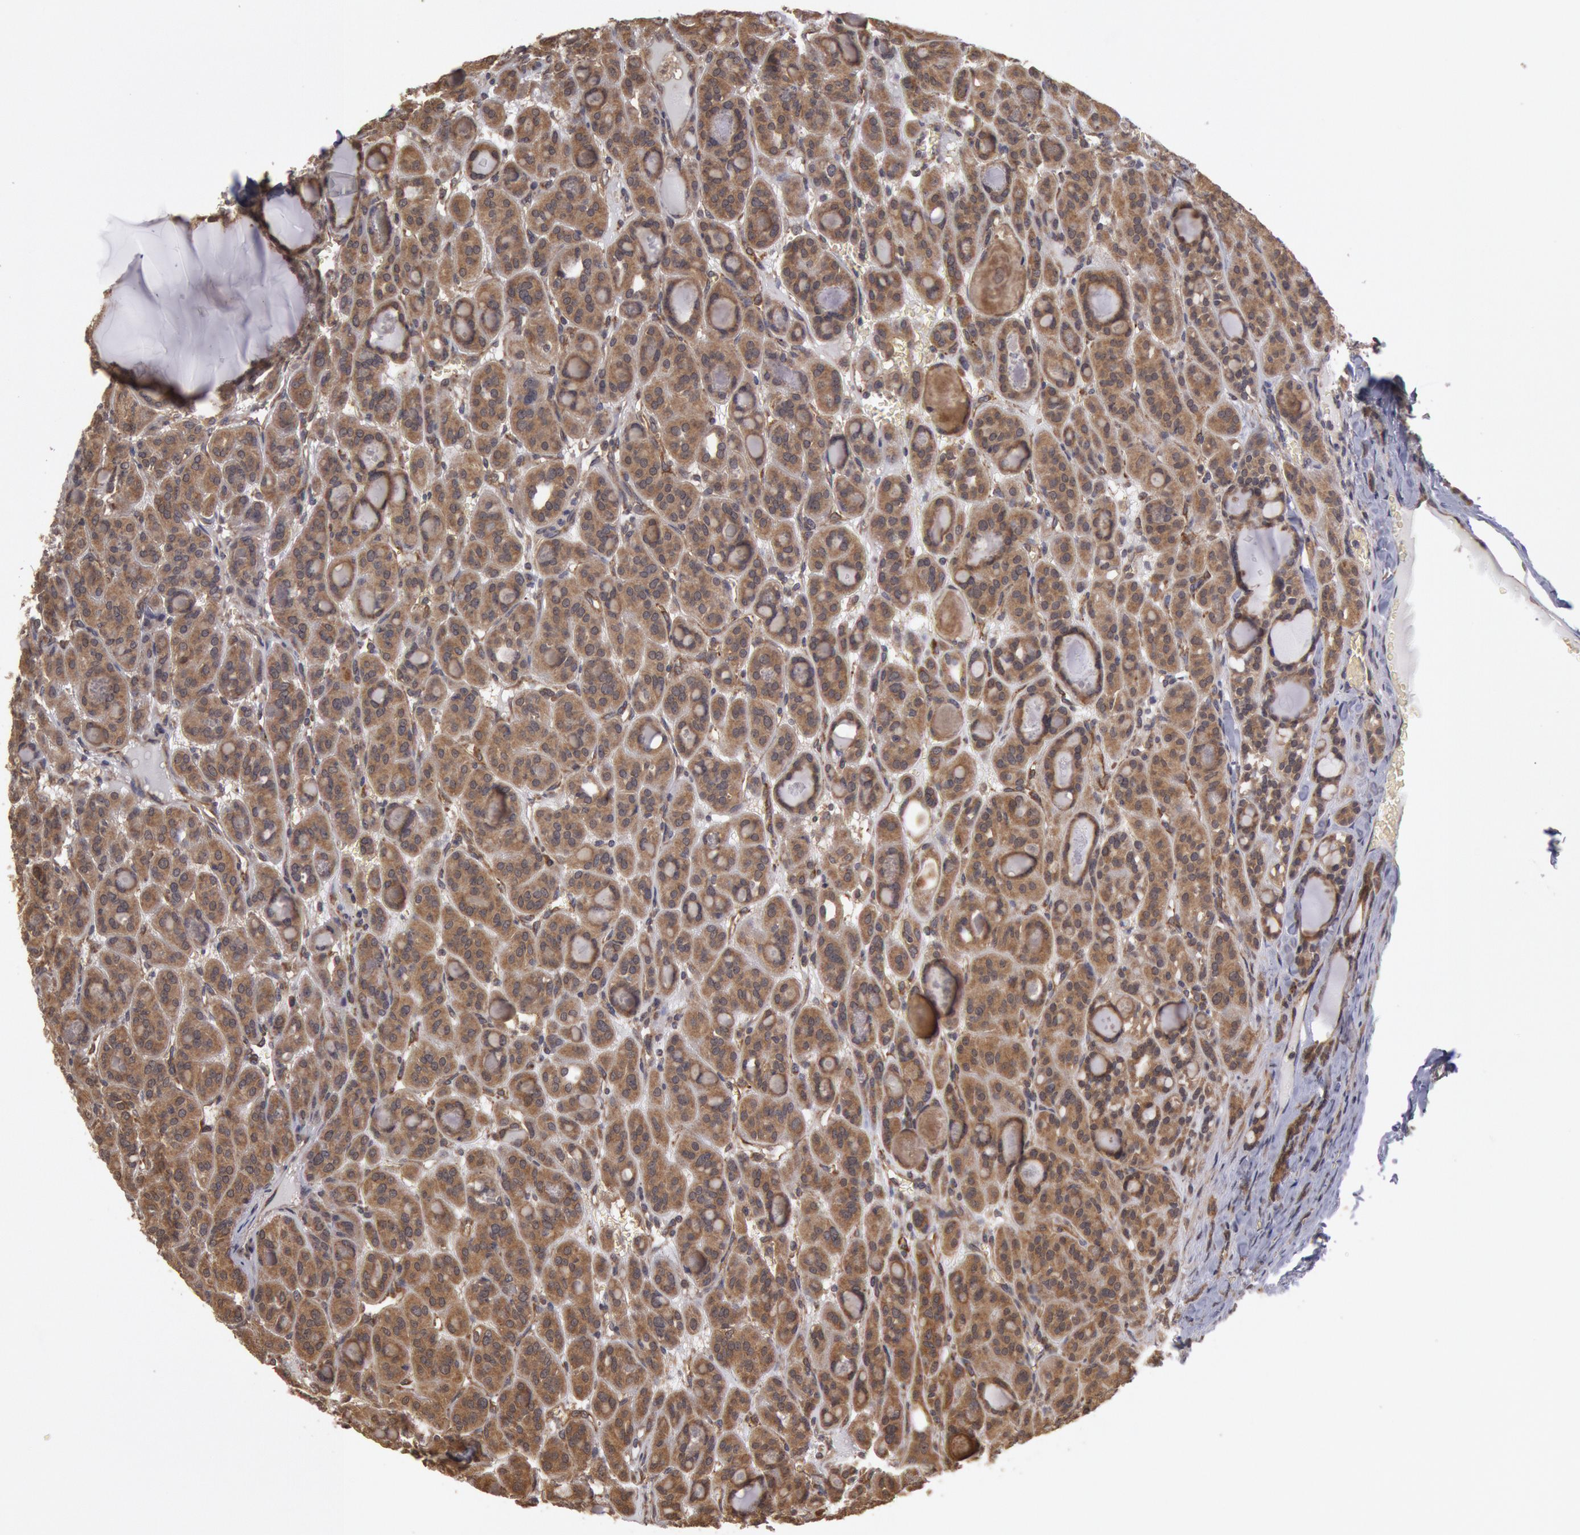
{"staining": {"intensity": "moderate", "quantity": ">75%", "location": "cytoplasmic/membranous"}, "tissue": "thyroid cancer", "cell_type": "Tumor cells", "image_type": "cancer", "snomed": [{"axis": "morphology", "description": "Follicular adenoma carcinoma, NOS"}, {"axis": "topography", "description": "Thyroid gland"}], "caption": "Protein staining reveals moderate cytoplasmic/membranous expression in approximately >75% of tumor cells in thyroid cancer (follicular adenoma carcinoma).", "gene": "USP14", "patient": {"sex": "female", "age": 71}}